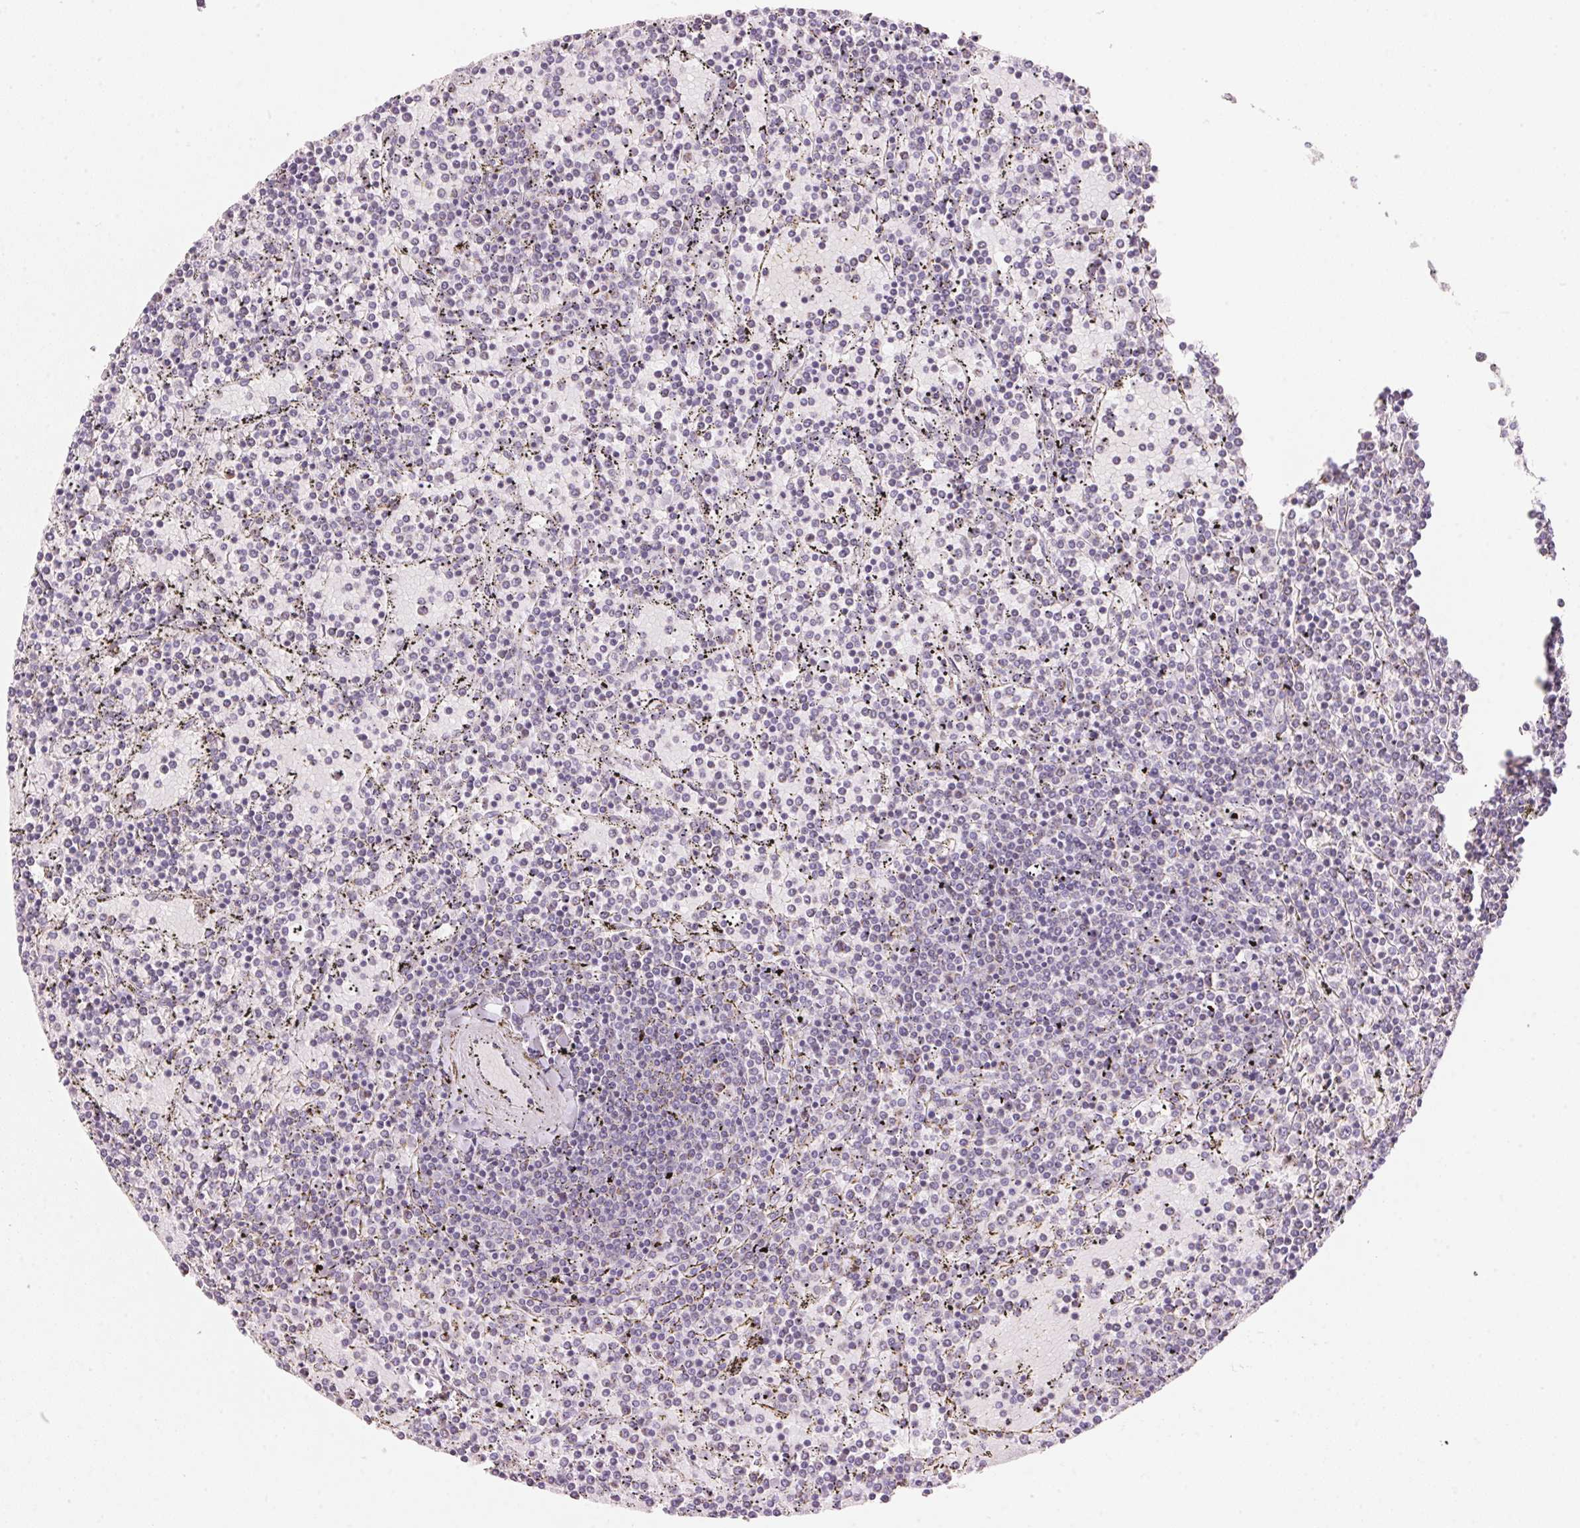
{"staining": {"intensity": "negative", "quantity": "none", "location": "none"}, "tissue": "lymphoma", "cell_type": "Tumor cells", "image_type": "cancer", "snomed": [{"axis": "morphology", "description": "Malignant lymphoma, non-Hodgkin's type, Low grade"}, {"axis": "topography", "description": "Spleen"}], "caption": "A histopathology image of malignant lymphoma, non-Hodgkin's type (low-grade) stained for a protein demonstrates no brown staining in tumor cells.", "gene": "CYP11B1", "patient": {"sex": "female", "age": 77}}